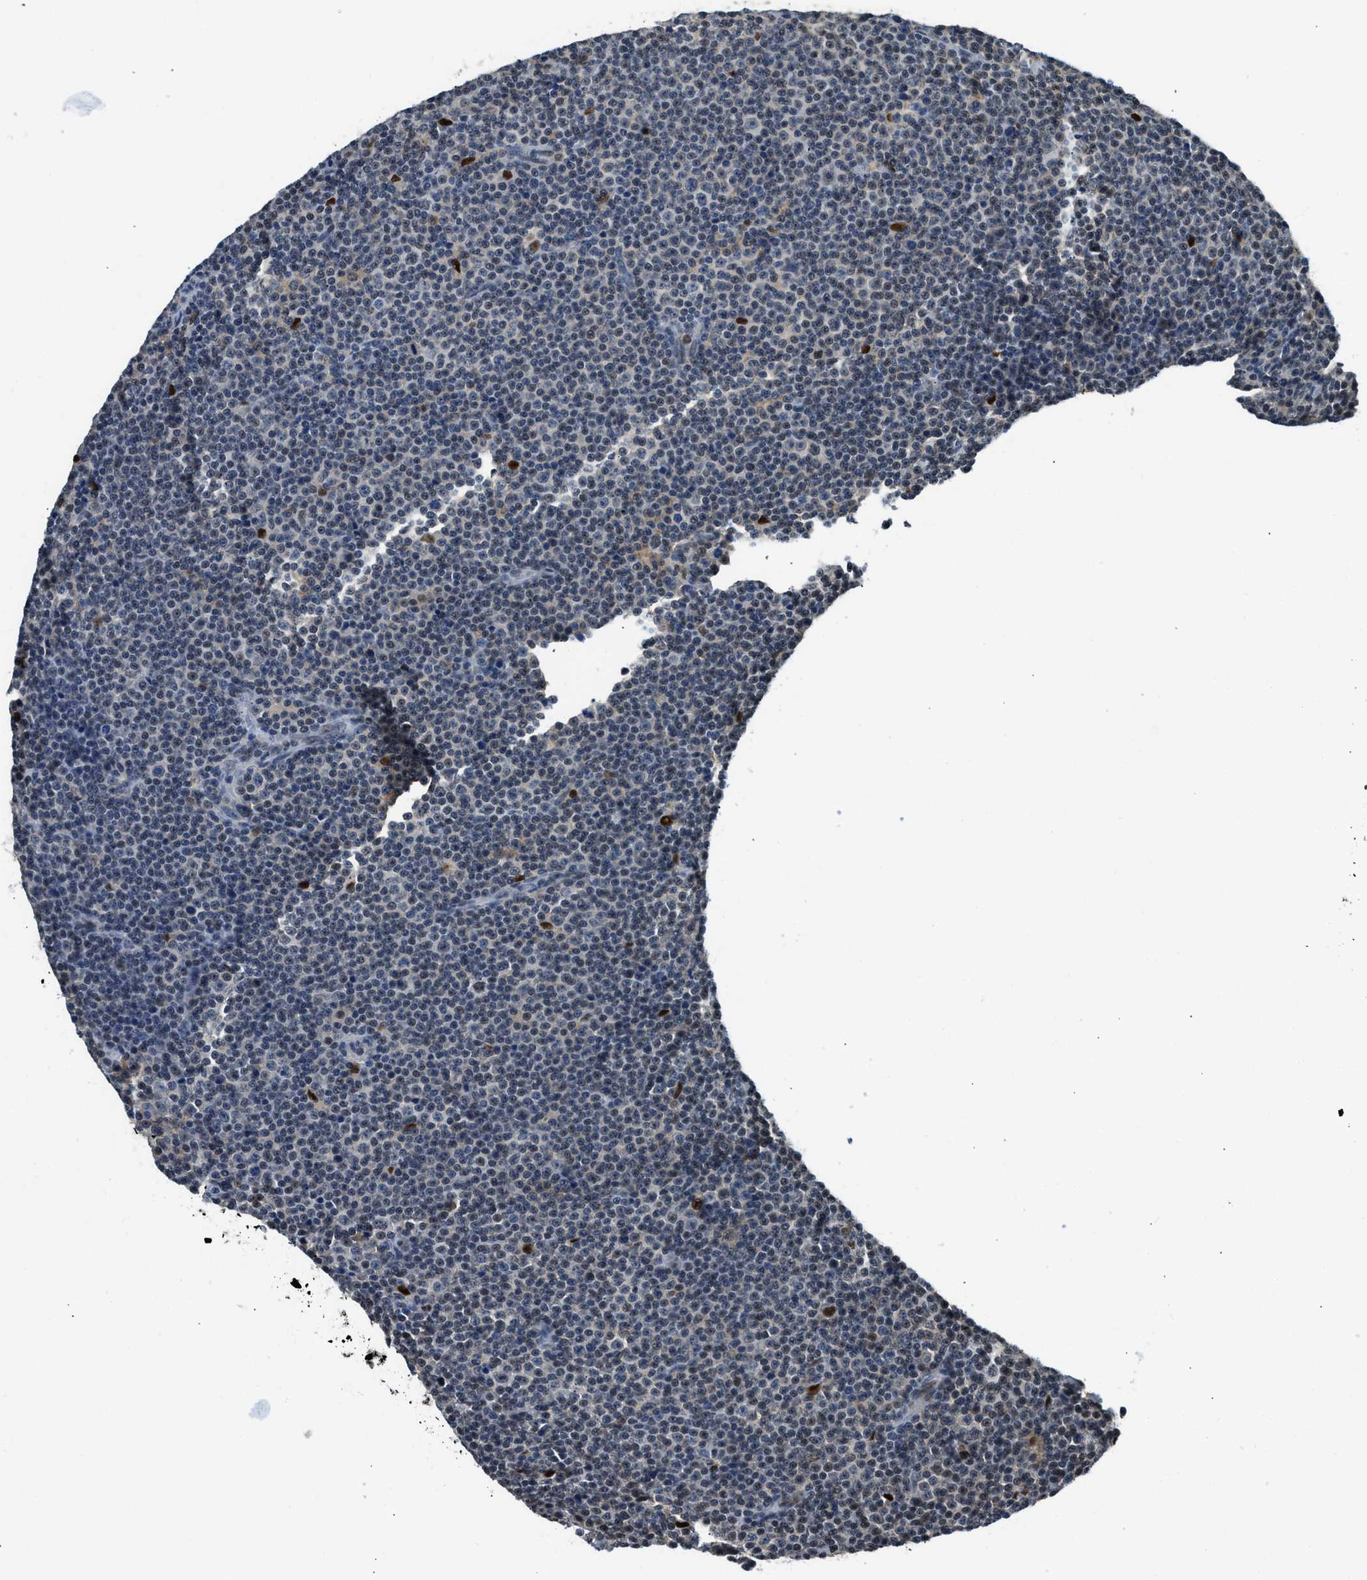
{"staining": {"intensity": "negative", "quantity": "none", "location": "none"}, "tissue": "lymphoma", "cell_type": "Tumor cells", "image_type": "cancer", "snomed": [{"axis": "morphology", "description": "Malignant lymphoma, non-Hodgkin's type, Low grade"}, {"axis": "topography", "description": "Lymph node"}], "caption": "This is an immunohistochemistry photomicrograph of lymphoma. There is no expression in tumor cells.", "gene": "ALX1", "patient": {"sex": "female", "age": 67}}